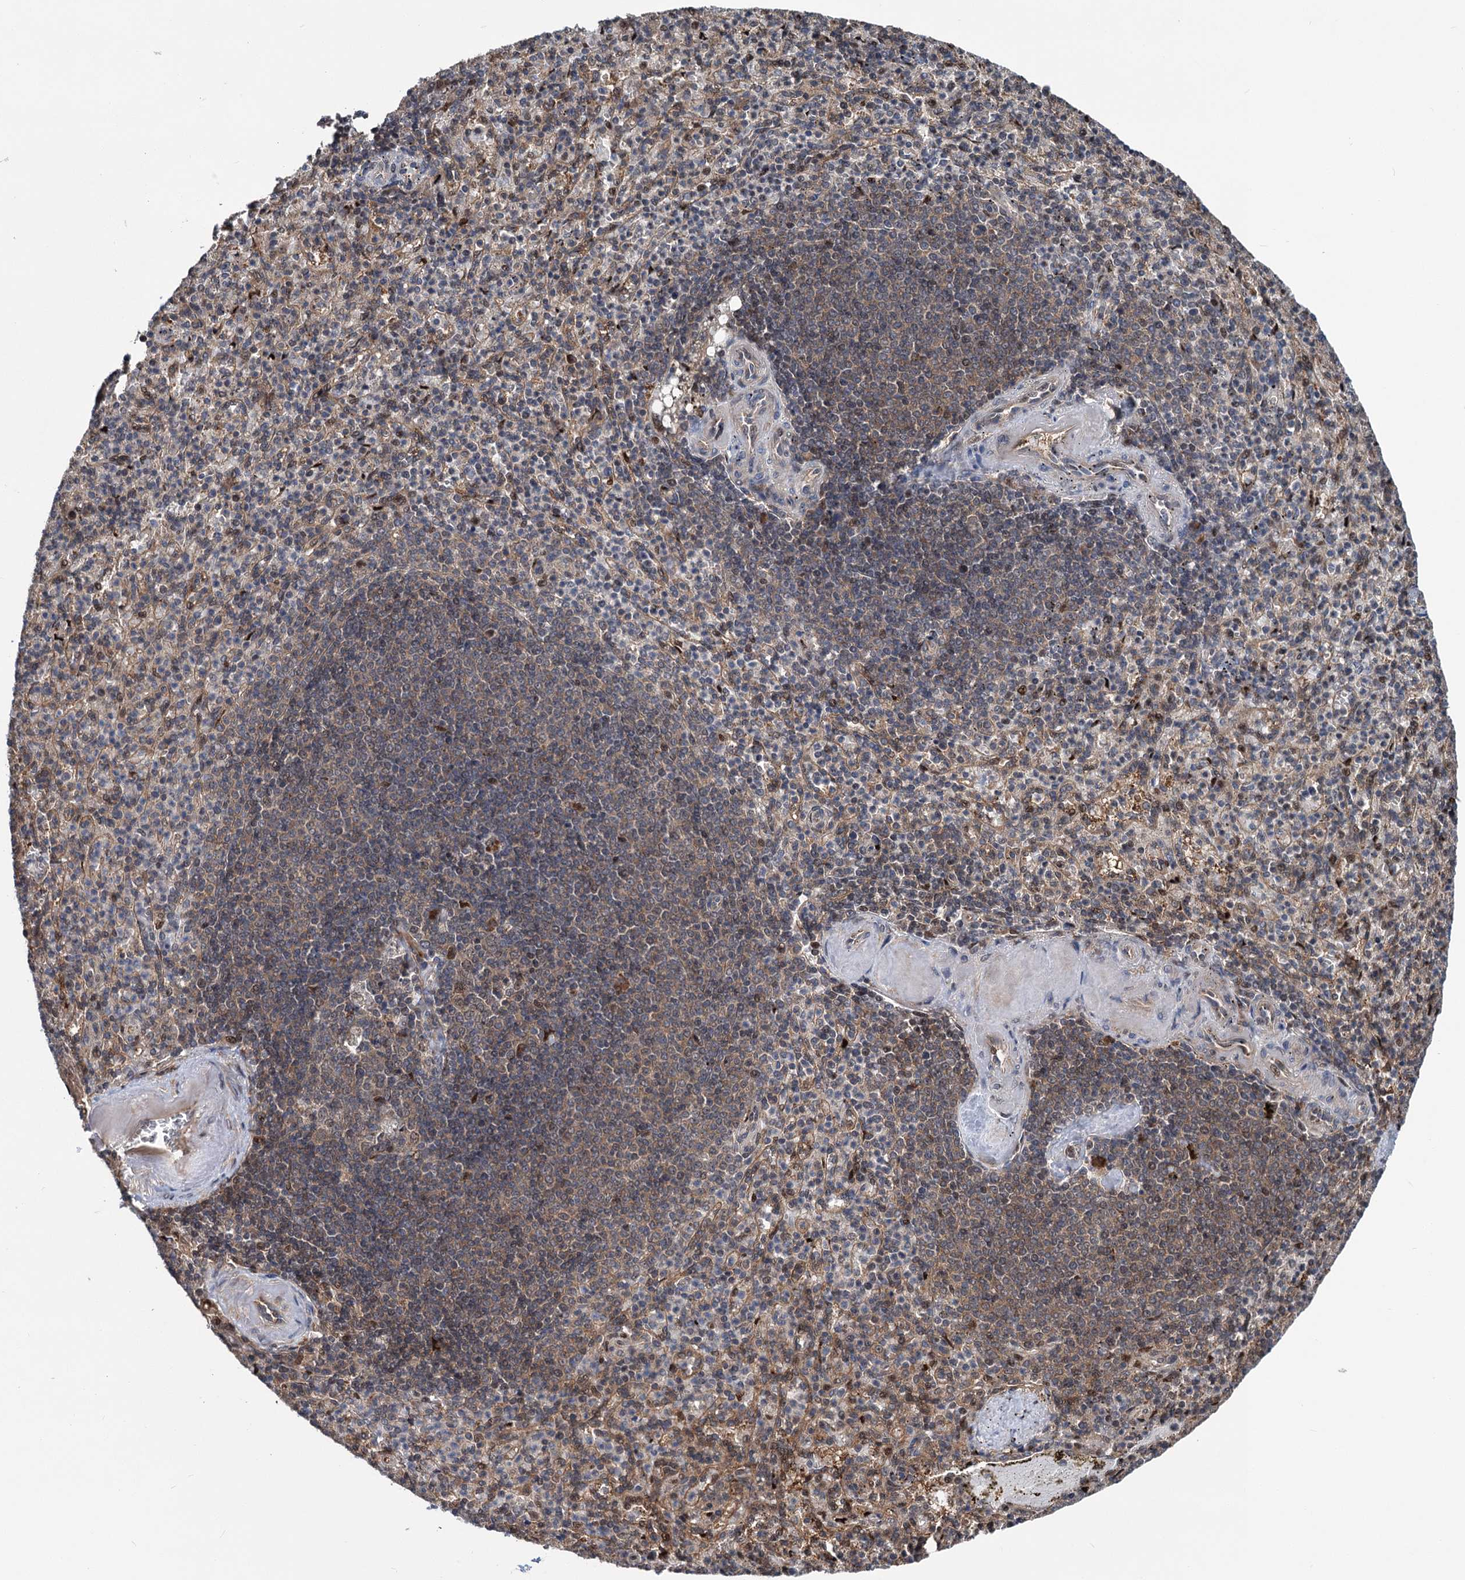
{"staining": {"intensity": "moderate", "quantity": "<25%", "location": "cytoplasmic/membranous"}, "tissue": "spleen", "cell_type": "Cells in red pulp", "image_type": "normal", "snomed": [{"axis": "morphology", "description": "Normal tissue, NOS"}, {"axis": "topography", "description": "Spleen"}], "caption": "Cells in red pulp reveal low levels of moderate cytoplasmic/membranous positivity in approximately <25% of cells in unremarkable spleen. (Brightfield microscopy of DAB IHC at high magnification).", "gene": "GPBP1", "patient": {"sex": "female", "age": 74}}